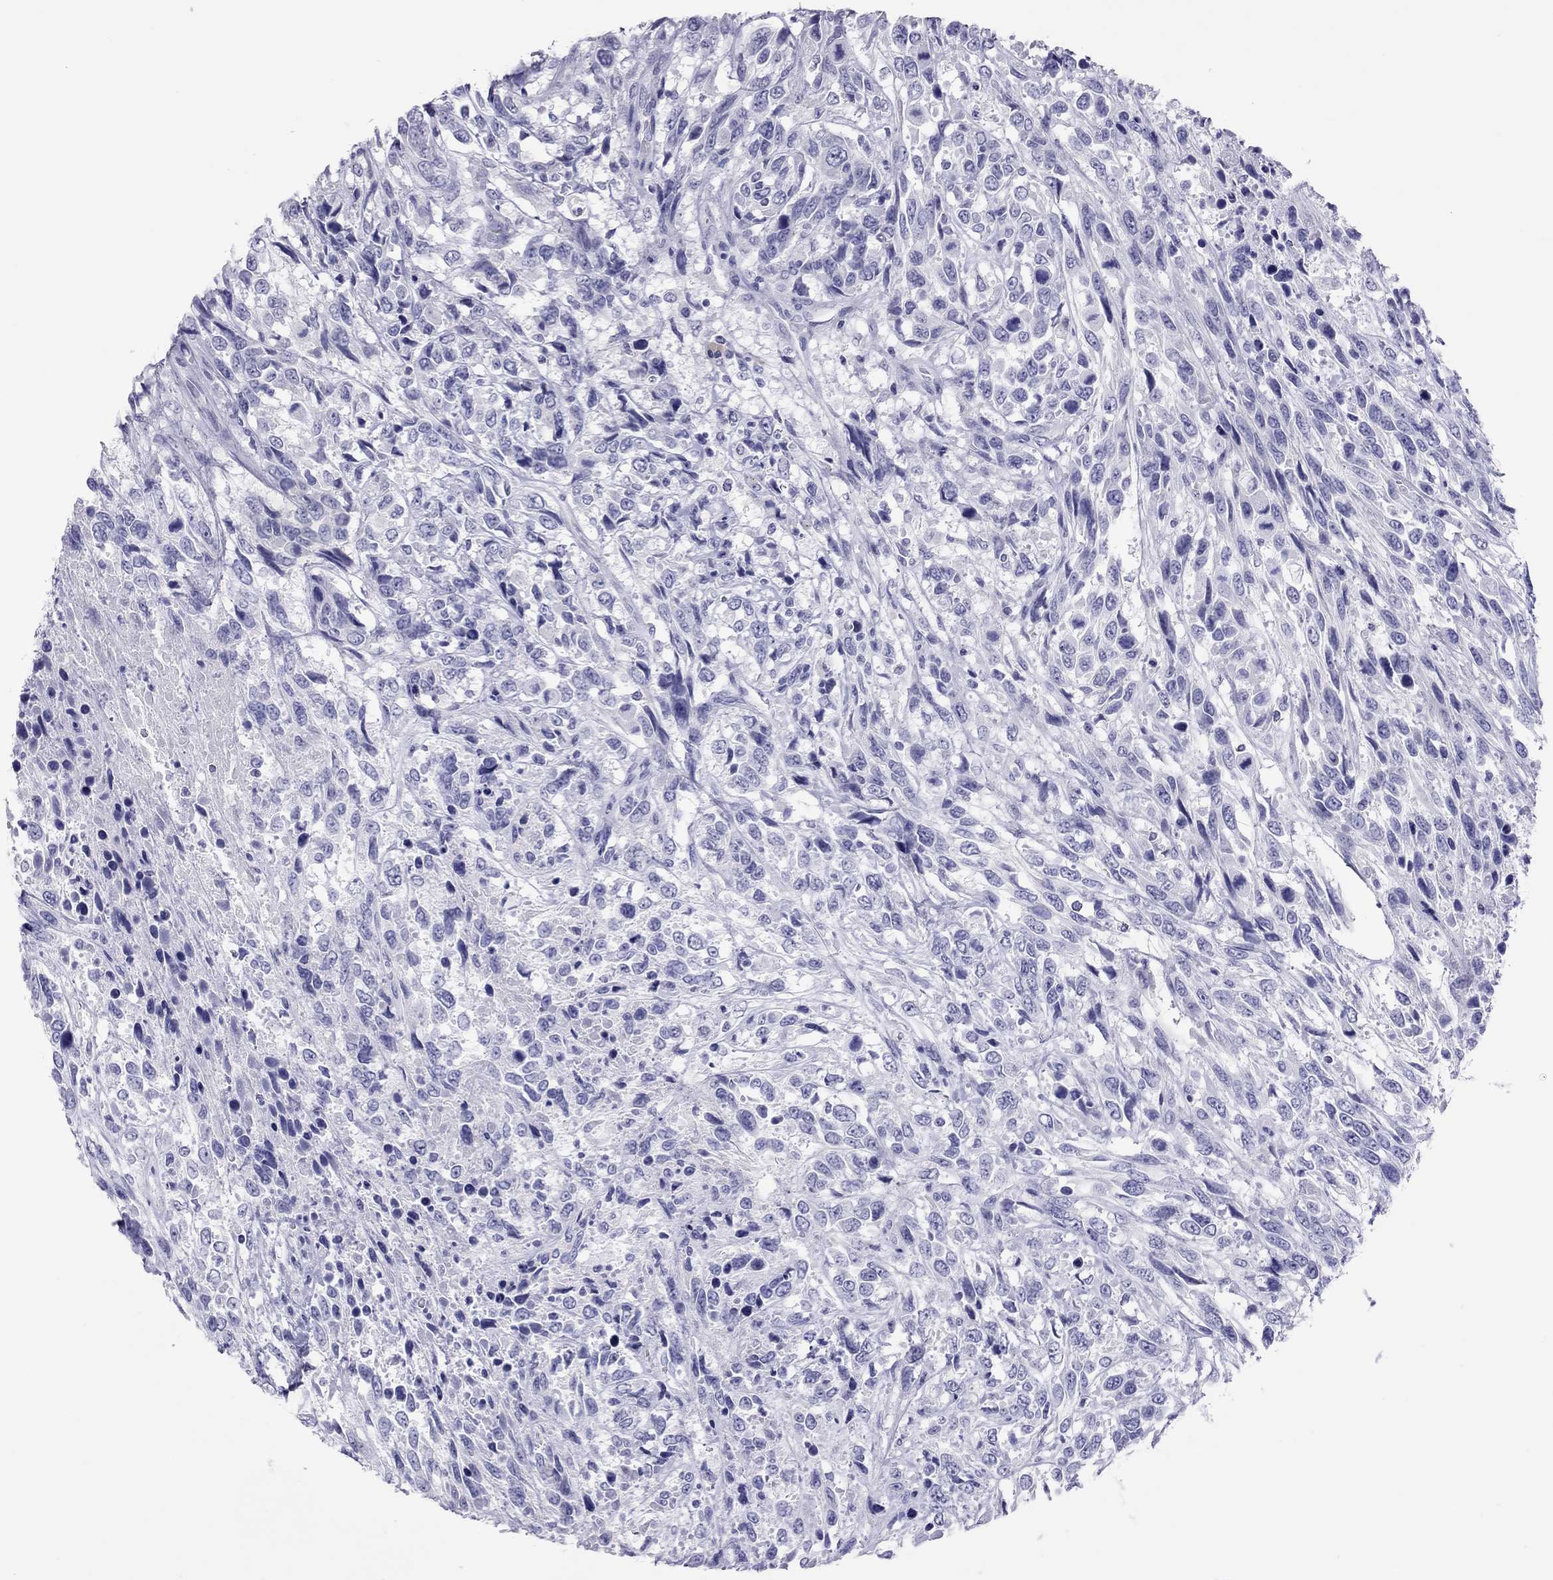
{"staining": {"intensity": "negative", "quantity": "none", "location": "none"}, "tissue": "urothelial cancer", "cell_type": "Tumor cells", "image_type": "cancer", "snomed": [{"axis": "morphology", "description": "Urothelial carcinoma, High grade"}, {"axis": "topography", "description": "Urinary bladder"}], "caption": "Tumor cells are negative for brown protein staining in urothelial carcinoma (high-grade).", "gene": "STAG3", "patient": {"sex": "female", "age": 70}}